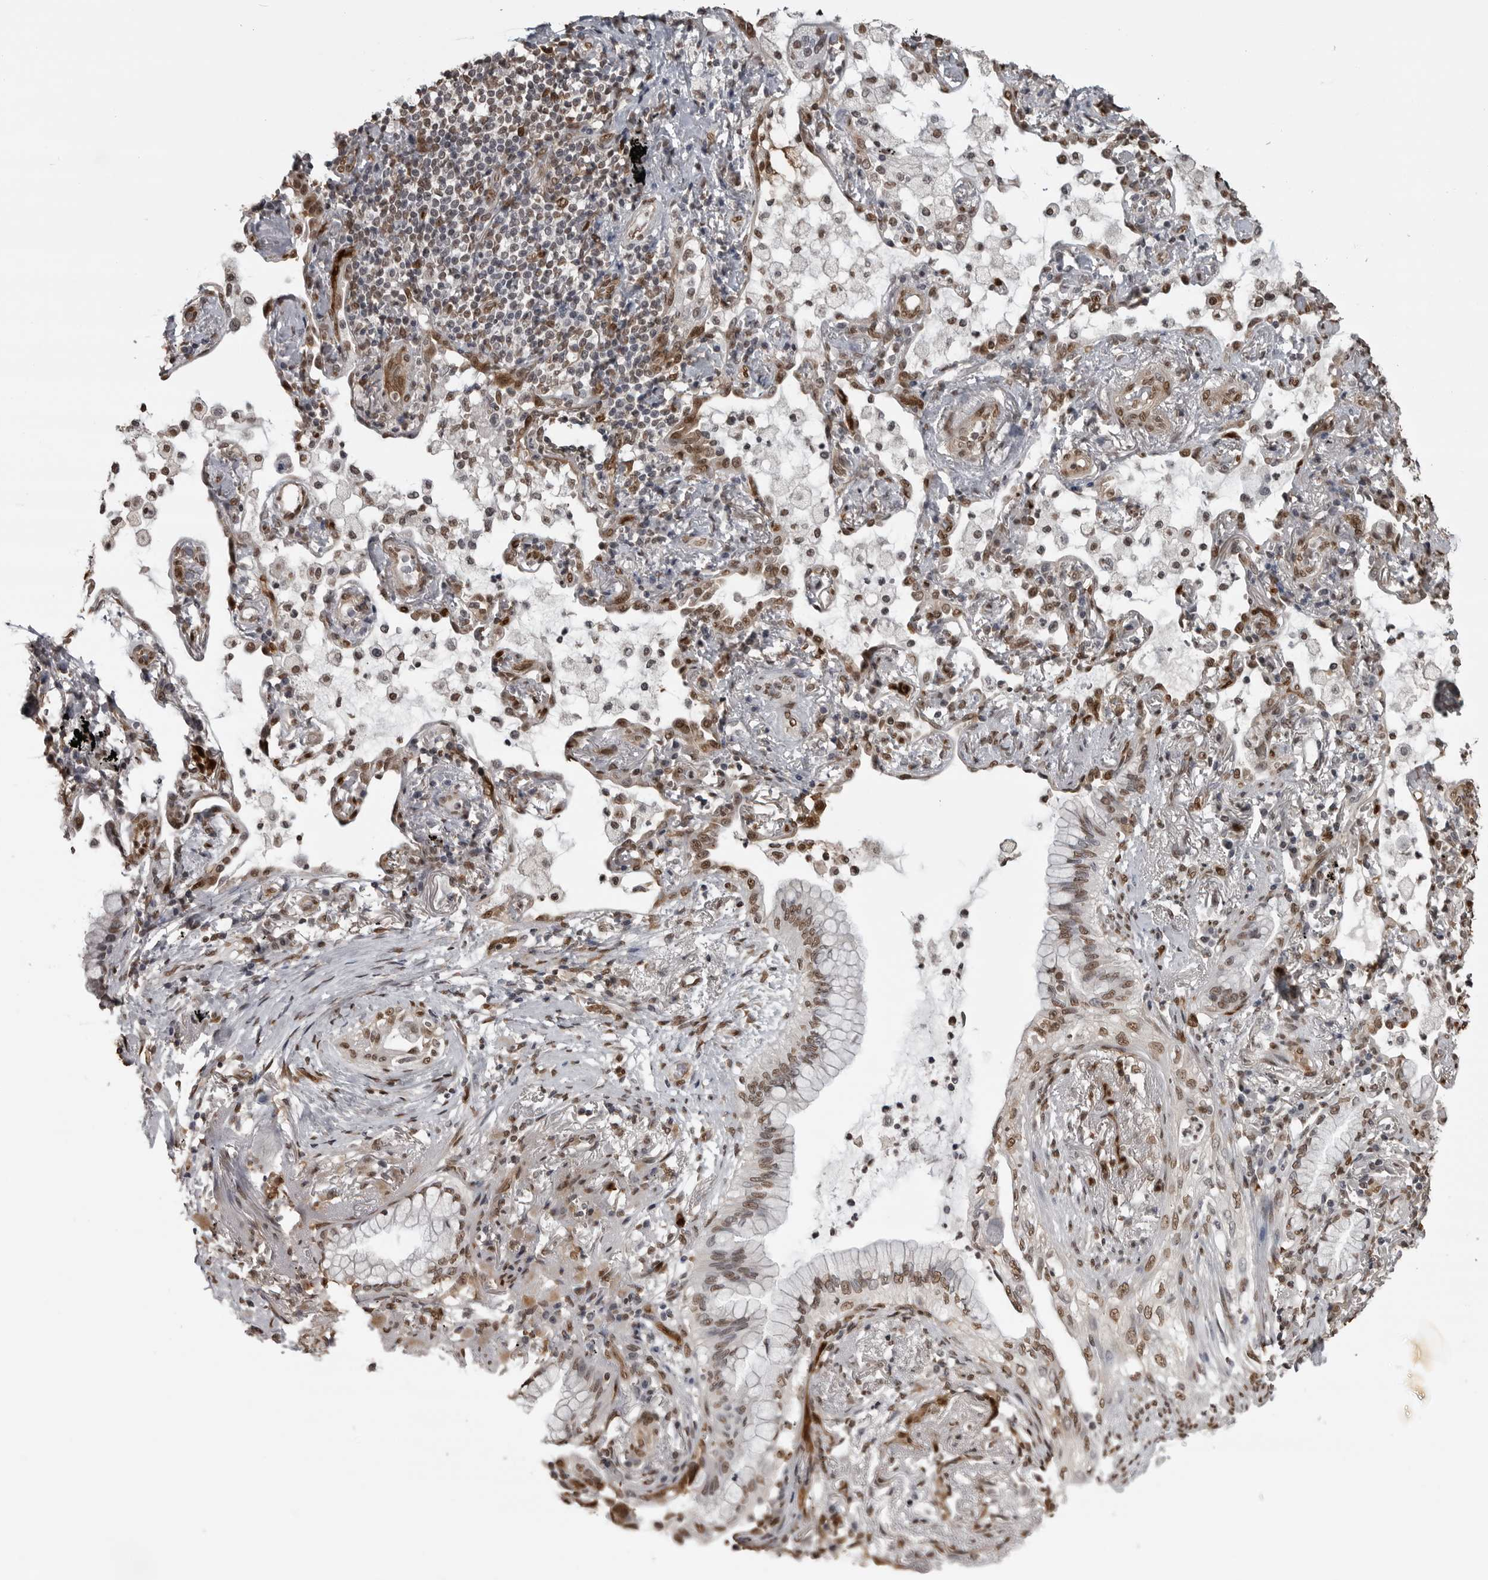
{"staining": {"intensity": "moderate", "quantity": ">75%", "location": "nuclear"}, "tissue": "lung cancer", "cell_type": "Tumor cells", "image_type": "cancer", "snomed": [{"axis": "morphology", "description": "Adenocarcinoma, NOS"}, {"axis": "topography", "description": "Lung"}], "caption": "An immunohistochemistry photomicrograph of tumor tissue is shown. Protein staining in brown labels moderate nuclear positivity in adenocarcinoma (lung) within tumor cells.", "gene": "SMAD2", "patient": {"sex": "female", "age": 70}}